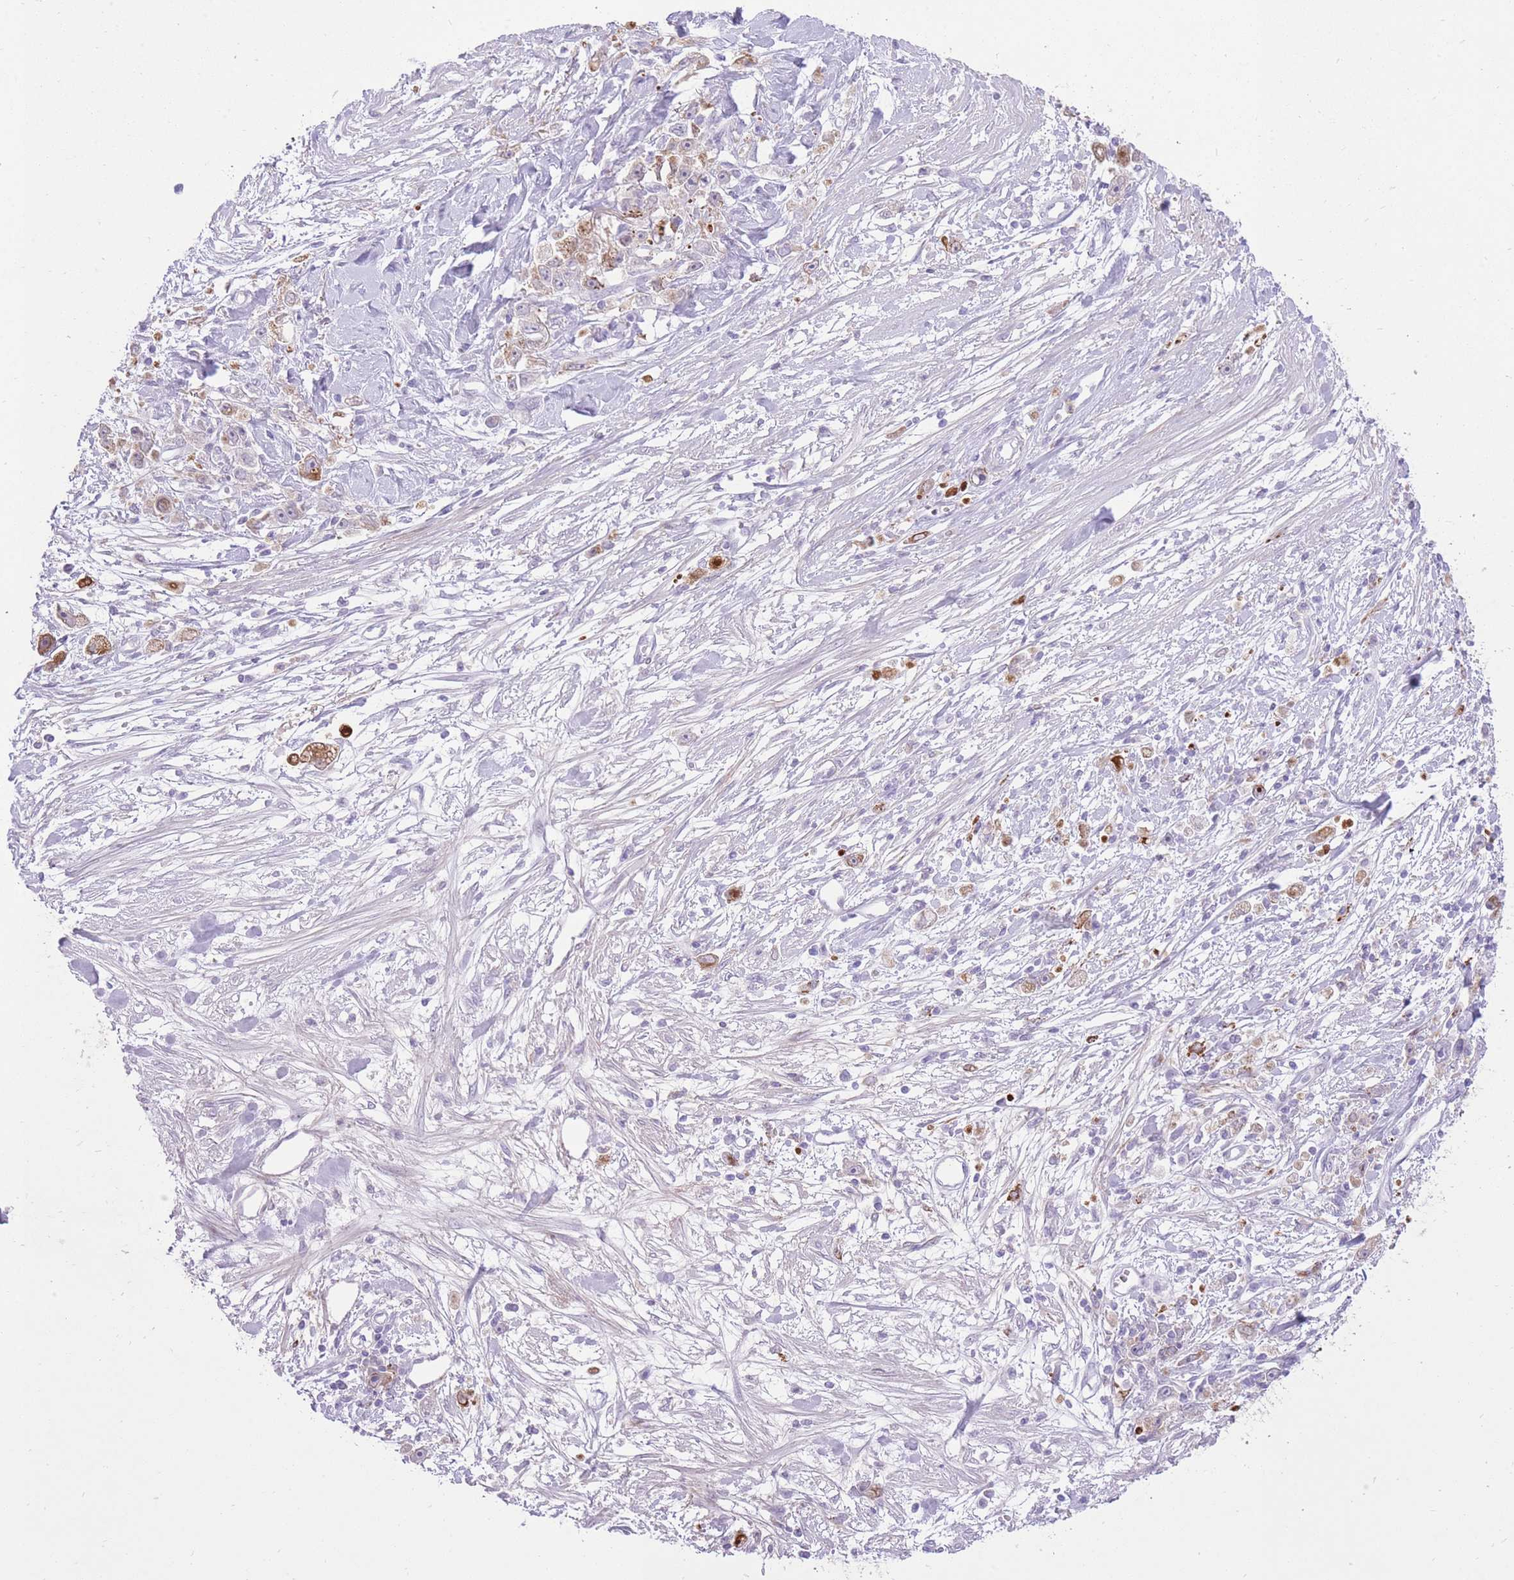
{"staining": {"intensity": "weak", "quantity": "25%-75%", "location": "cytoplasmic/membranous"}, "tissue": "stomach cancer", "cell_type": "Tumor cells", "image_type": "cancer", "snomed": [{"axis": "morphology", "description": "Adenocarcinoma, NOS"}, {"axis": "topography", "description": "Stomach"}], "caption": "Immunohistochemistry (IHC) micrograph of stomach adenocarcinoma stained for a protein (brown), which displays low levels of weak cytoplasmic/membranous positivity in approximately 25%-75% of tumor cells.", "gene": "MEIS3", "patient": {"sex": "female", "age": 59}}